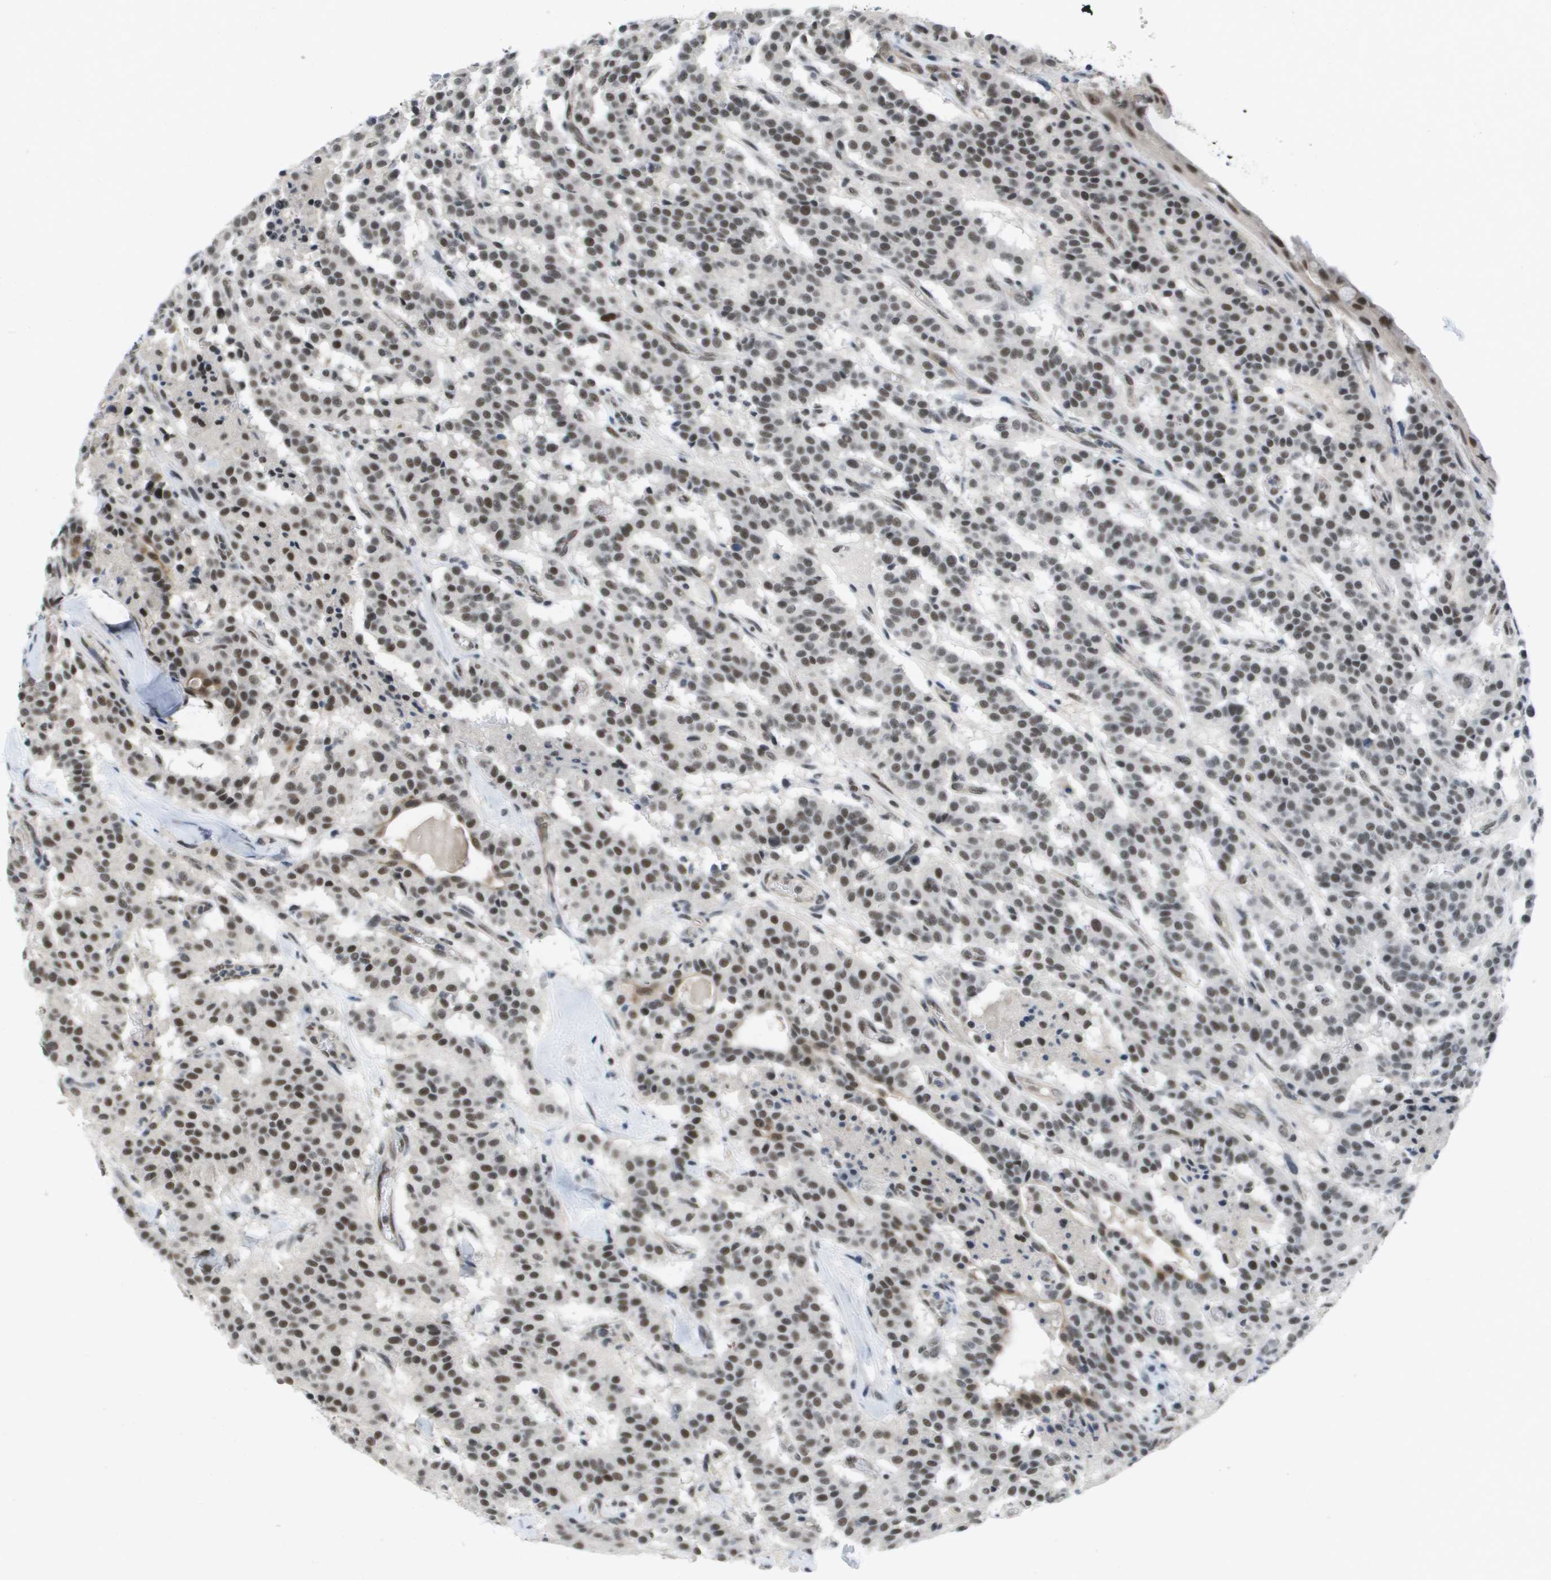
{"staining": {"intensity": "weak", "quantity": ">75%", "location": "nuclear"}, "tissue": "carcinoid", "cell_type": "Tumor cells", "image_type": "cancer", "snomed": [{"axis": "morphology", "description": "Carcinoid, malignant, NOS"}, {"axis": "topography", "description": "Lung"}], "caption": "Tumor cells demonstrate low levels of weak nuclear expression in approximately >75% of cells in carcinoid. (DAB (3,3'-diaminobenzidine) IHC, brown staining for protein, blue staining for nuclei).", "gene": "ISY1", "patient": {"sex": "male", "age": 30}}